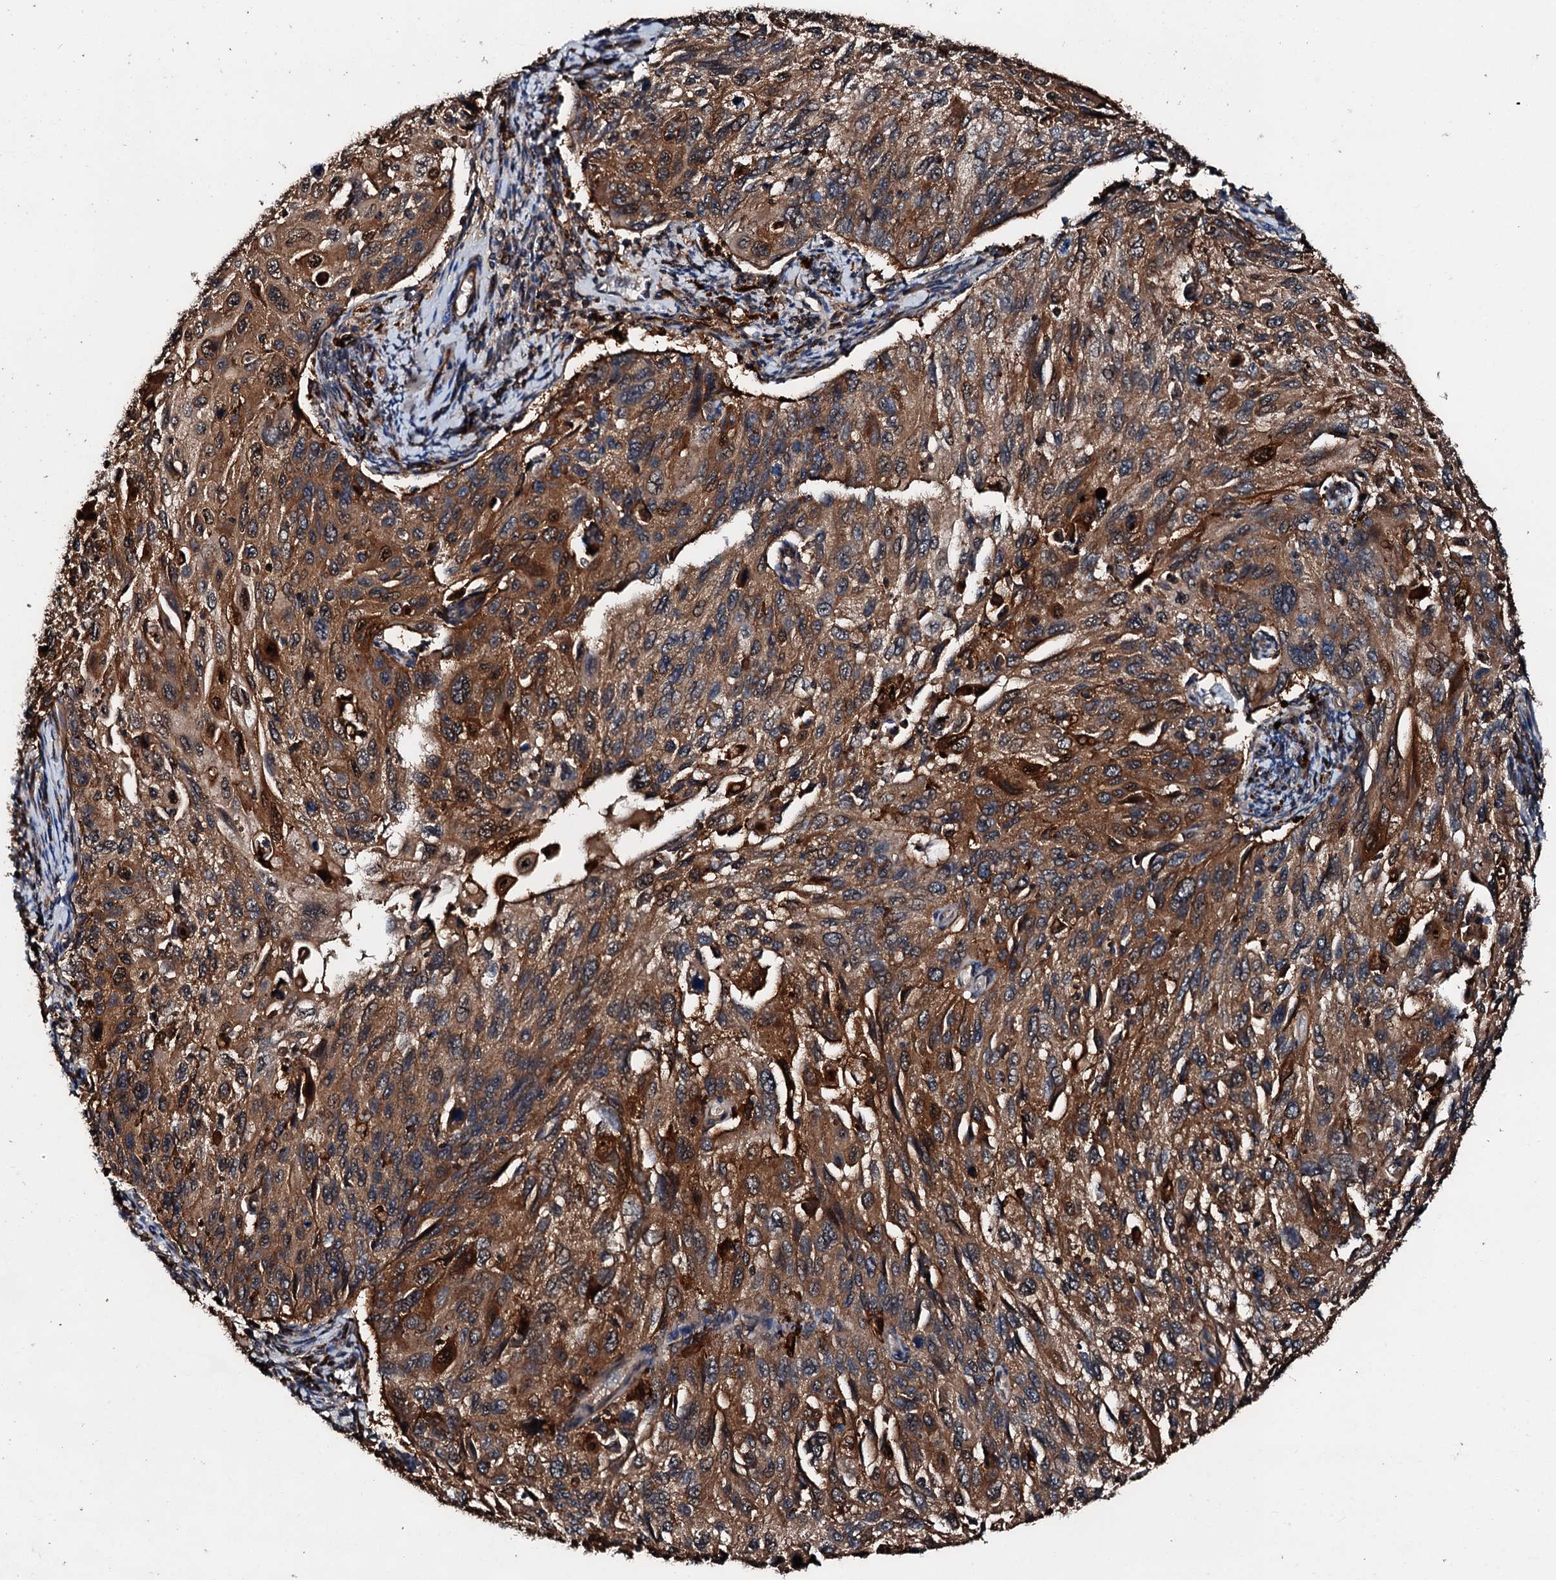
{"staining": {"intensity": "moderate", "quantity": ">75%", "location": "cytoplasmic/membranous"}, "tissue": "cervical cancer", "cell_type": "Tumor cells", "image_type": "cancer", "snomed": [{"axis": "morphology", "description": "Squamous cell carcinoma, NOS"}, {"axis": "topography", "description": "Cervix"}], "caption": "The histopathology image shows immunohistochemical staining of cervical cancer (squamous cell carcinoma). There is moderate cytoplasmic/membranous positivity is appreciated in approximately >75% of tumor cells. Using DAB (3,3'-diaminobenzidine) (brown) and hematoxylin (blue) stains, captured at high magnification using brightfield microscopy.", "gene": "FGD4", "patient": {"sex": "female", "age": 70}}